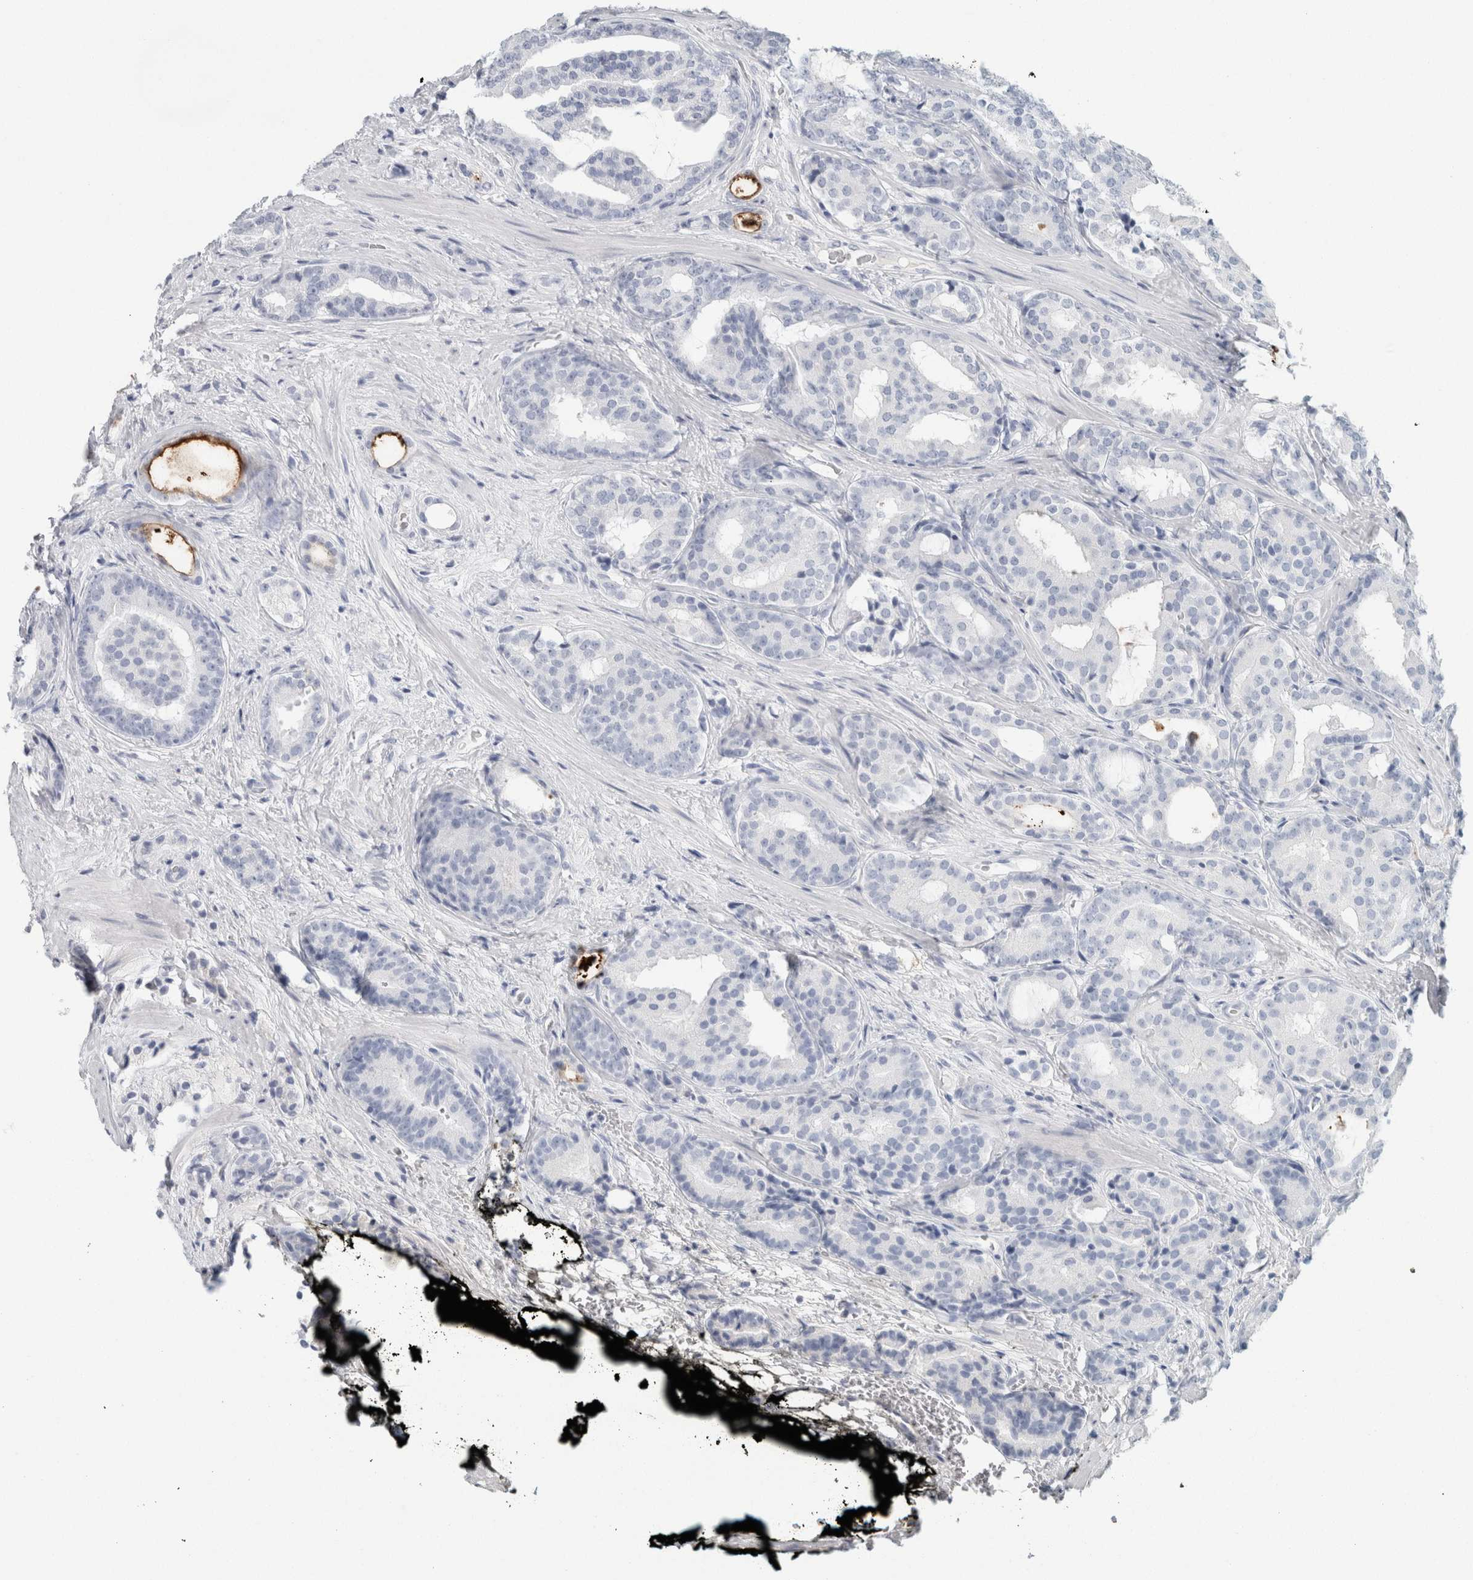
{"staining": {"intensity": "moderate", "quantity": "<25%", "location": "cytoplasmic/membranous"}, "tissue": "prostate cancer", "cell_type": "Tumor cells", "image_type": "cancer", "snomed": [{"axis": "morphology", "description": "Adenocarcinoma, High grade"}, {"axis": "topography", "description": "Prostate"}], "caption": "Immunohistochemistry micrograph of human prostate adenocarcinoma (high-grade) stained for a protein (brown), which shows low levels of moderate cytoplasmic/membranous positivity in about <25% of tumor cells.", "gene": "IL6", "patient": {"sex": "male", "age": 71}}